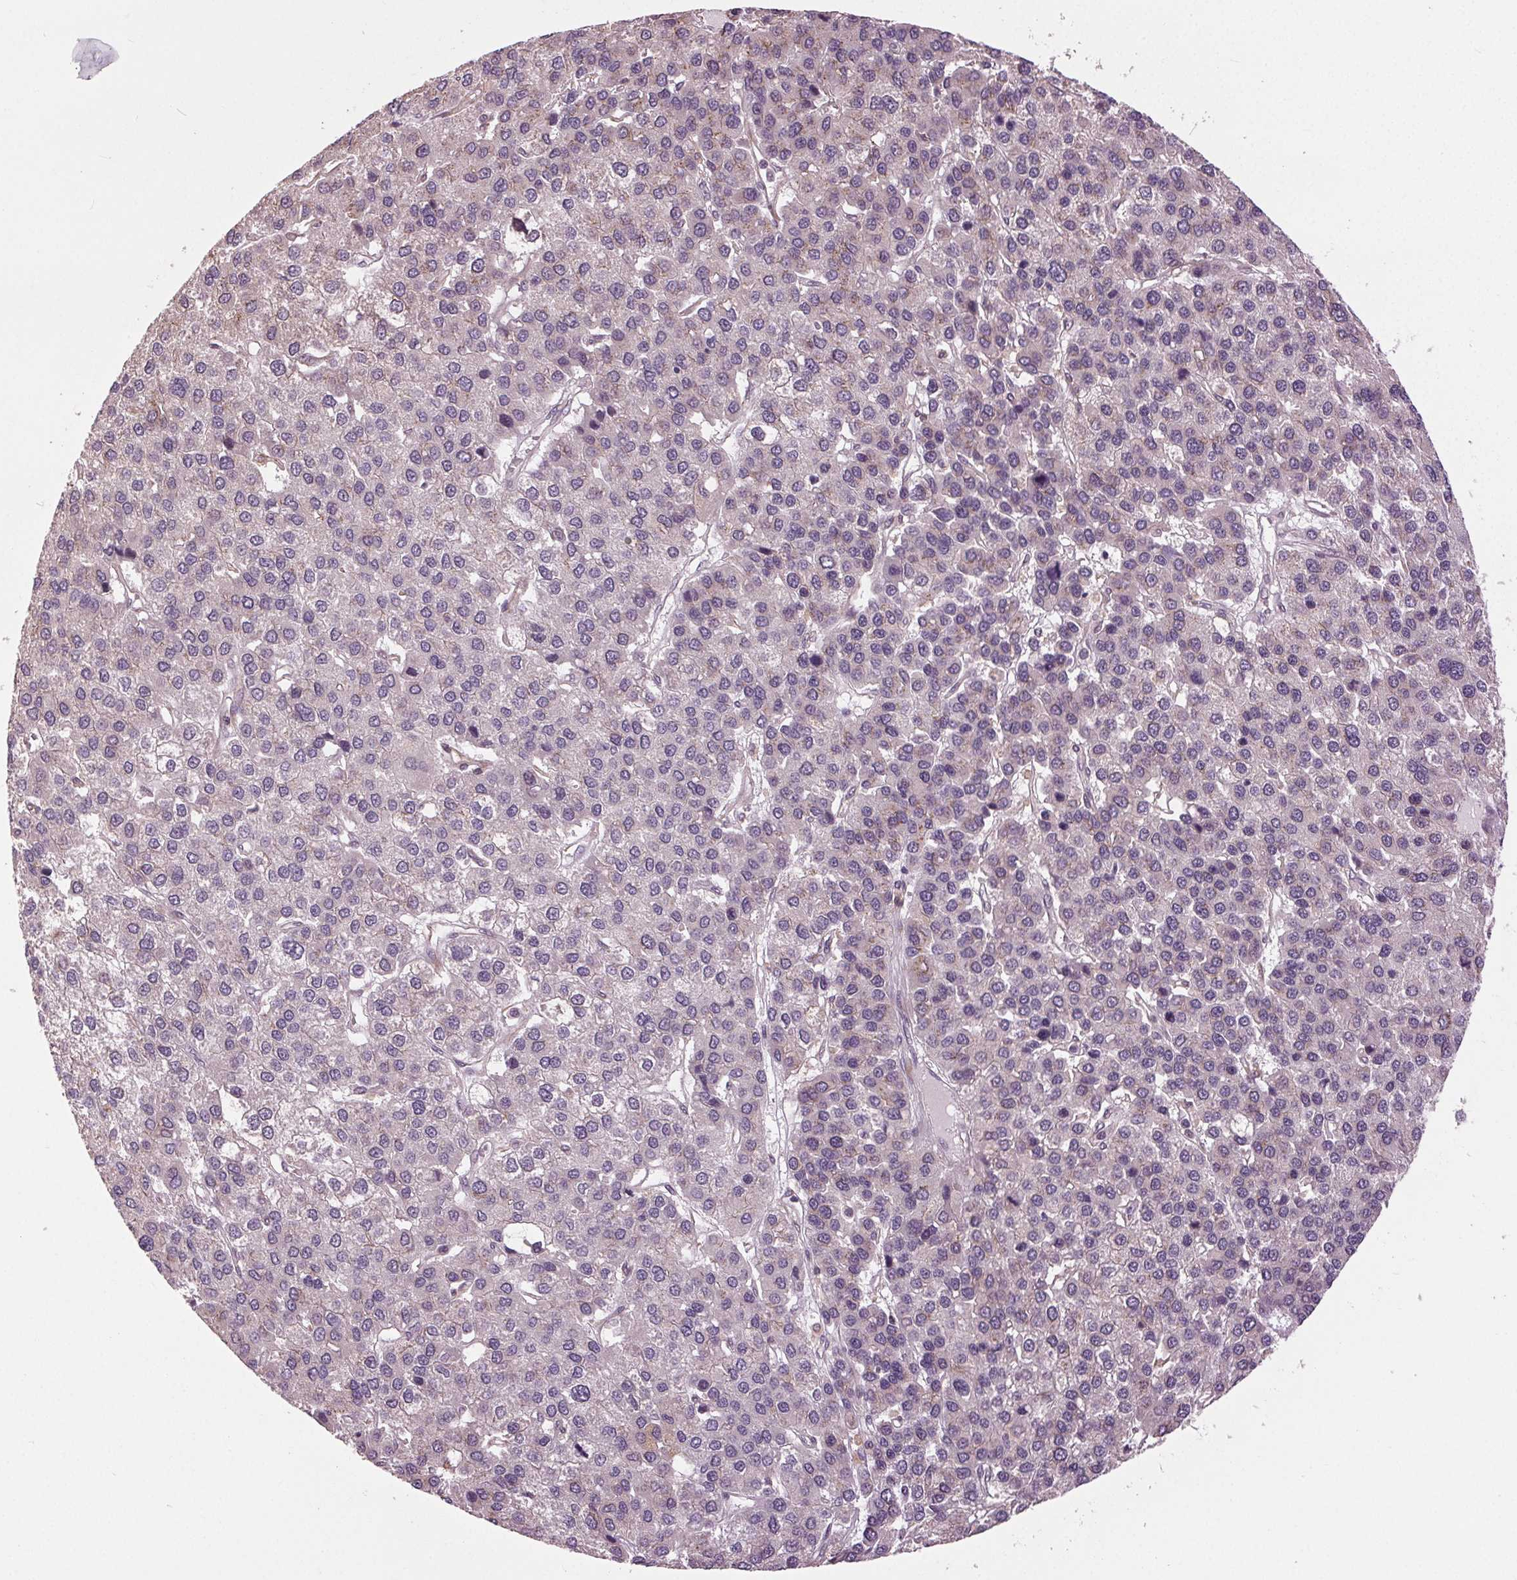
{"staining": {"intensity": "moderate", "quantity": "<25%", "location": "cytoplasmic/membranous"}, "tissue": "liver cancer", "cell_type": "Tumor cells", "image_type": "cancer", "snomed": [{"axis": "morphology", "description": "Carcinoma, Hepatocellular, NOS"}, {"axis": "topography", "description": "Liver"}], "caption": "The immunohistochemical stain shows moderate cytoplasmic/membranous expression in tumor cells of hepatocellular carcinoma (liver) tissue. (DAB IHC with brightfield microscopy, high magnification).", "gene": "BSDC1", "patient": {"sex": "female", "age": 41}}